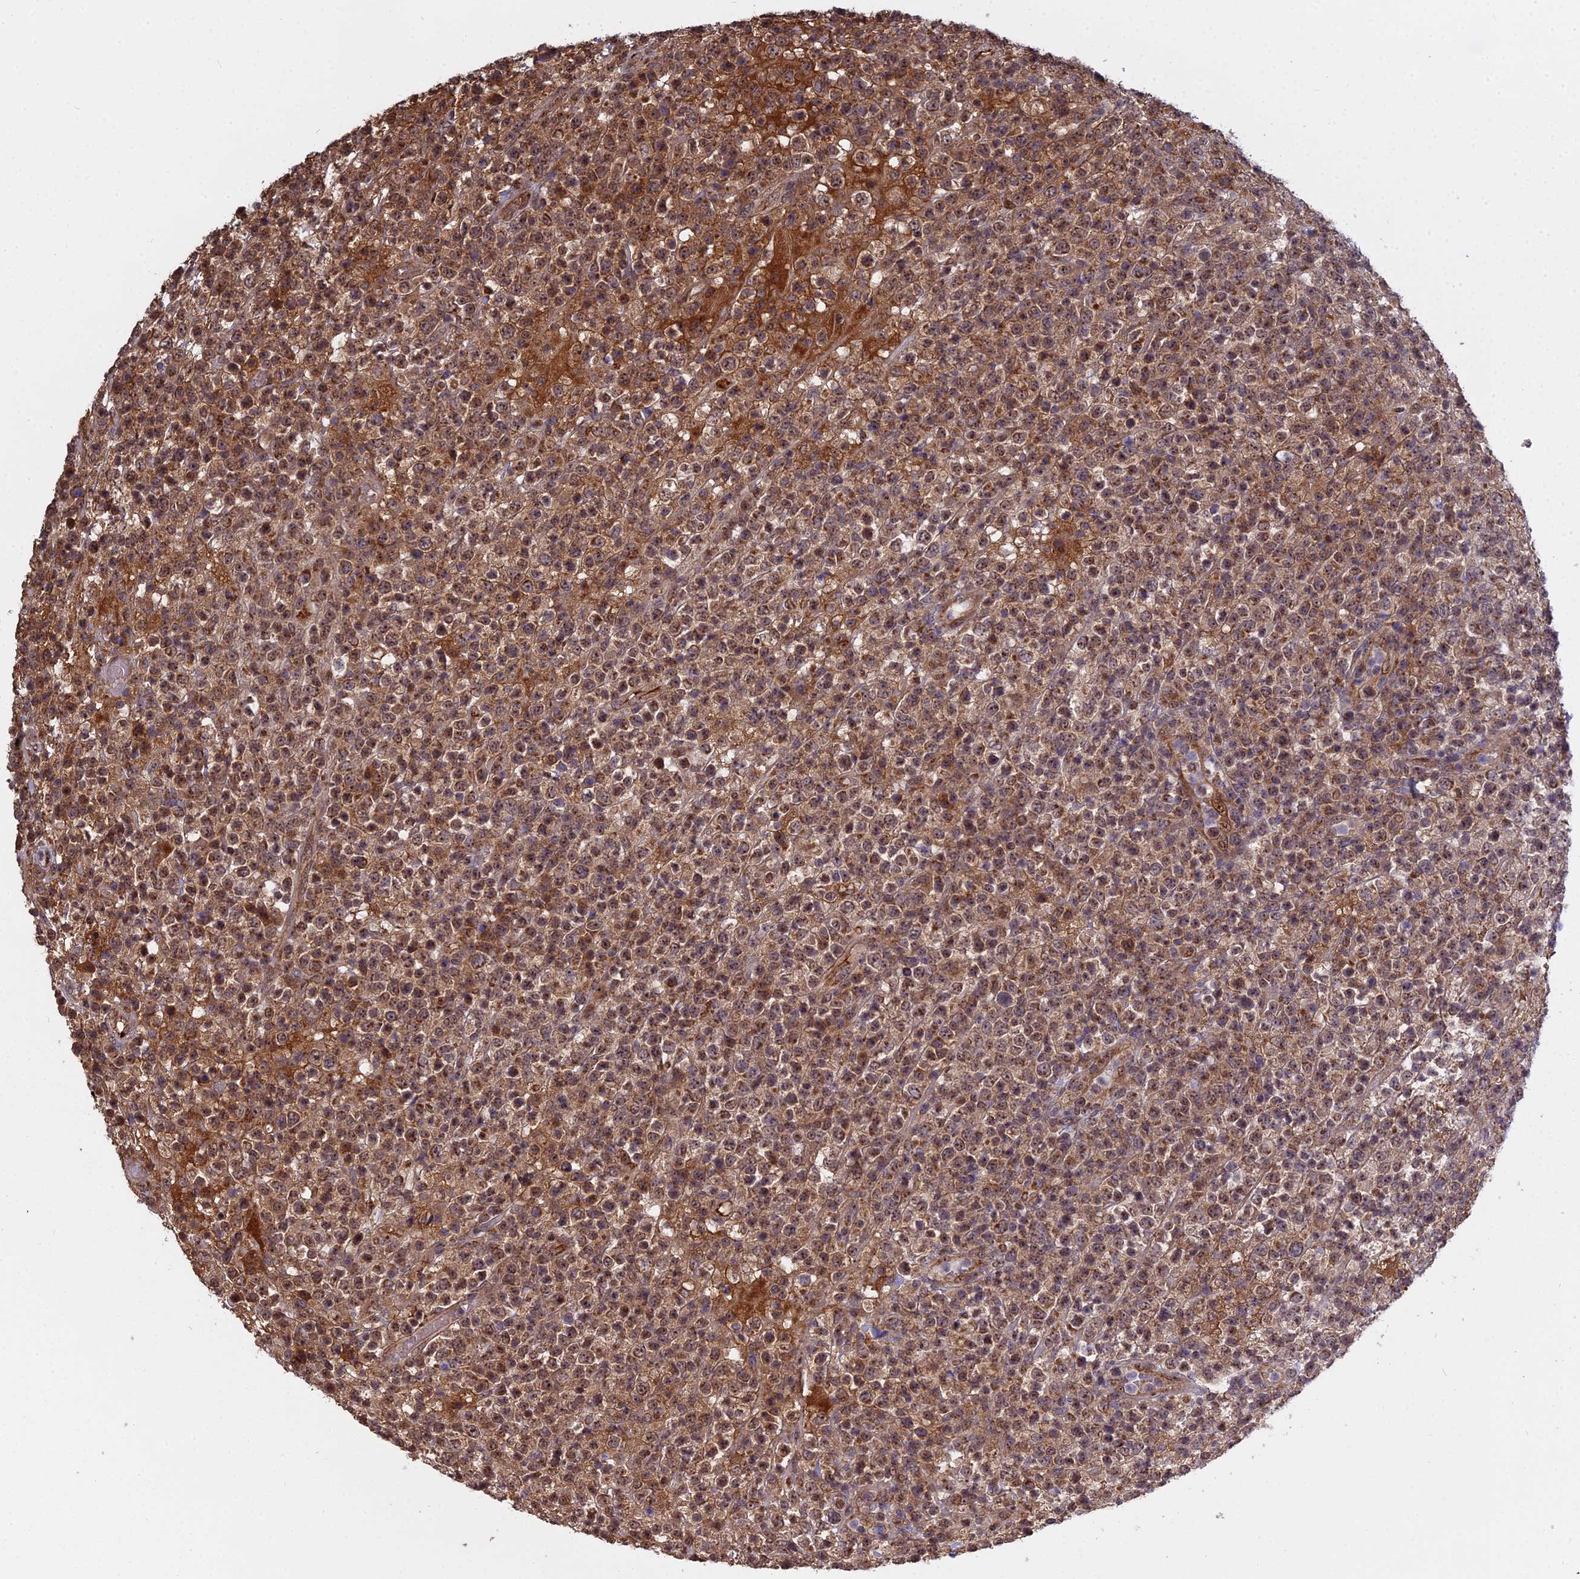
{"staining": {"intensity": "moderate", "quantity": ">75%", "location": "cytoplasmic/membranous,nuclear"}, "tissue": "lymphoma", "cell_type": "Tumor cells", "image_type": "cancer", "snomed": [{"axis": "morphology", "description": "Malignant lymphoma, non-Hodgkin's type, High grade"}, {"axis": "topography", "description": "Colon"}], "caption": "The immunohistochemical stain labels moderate cytoplasmic/membranous and nuclear staining in tumor cells of high-grade malignant lymphoma, non-Hodgkin's type tissue.", "gene": "MEOX1", "patient": {"sex": "female", "age": 53}}